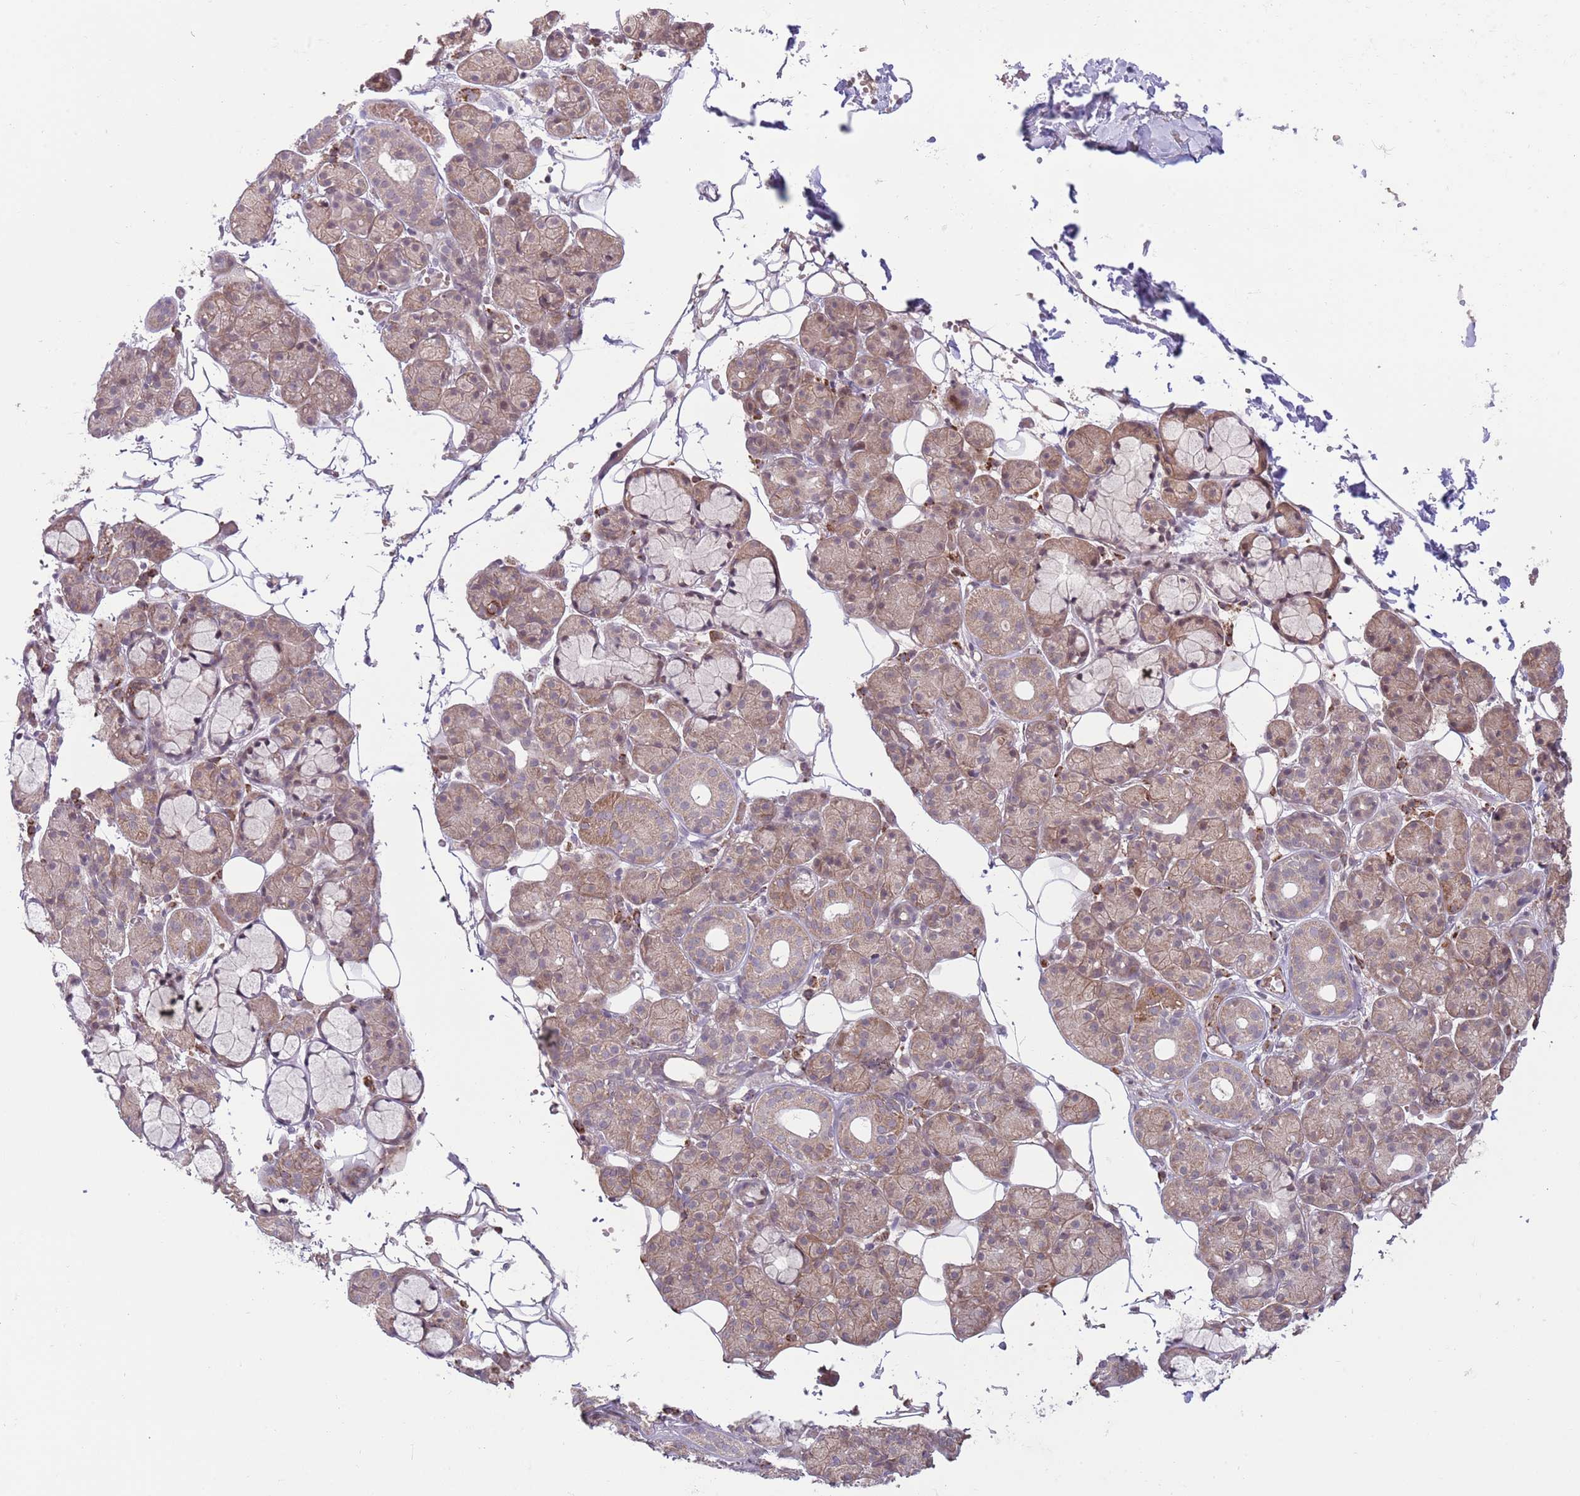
{"staining": {"intensity": "moderate", "quantity": "25%-75%", "location": "cytoplasmic/membranous"}, "tissue": "salivary gland", "cell_type": "Glandular cells", "image_type": "normal", "snomed": [{"axis": "morphology", "description": "Normal tissue, NOS"}, {"axis": "topography", "description": "Salivary gland"}], "caption": "Immunohistochemical staining of unremarkable salivary gland reveals medium levels of moderate cytoplasmic/membranous staining in about 25%-75% of glandular cells.", "gene": "DPP10", "patient": {"sex": "male", "age": 63}}